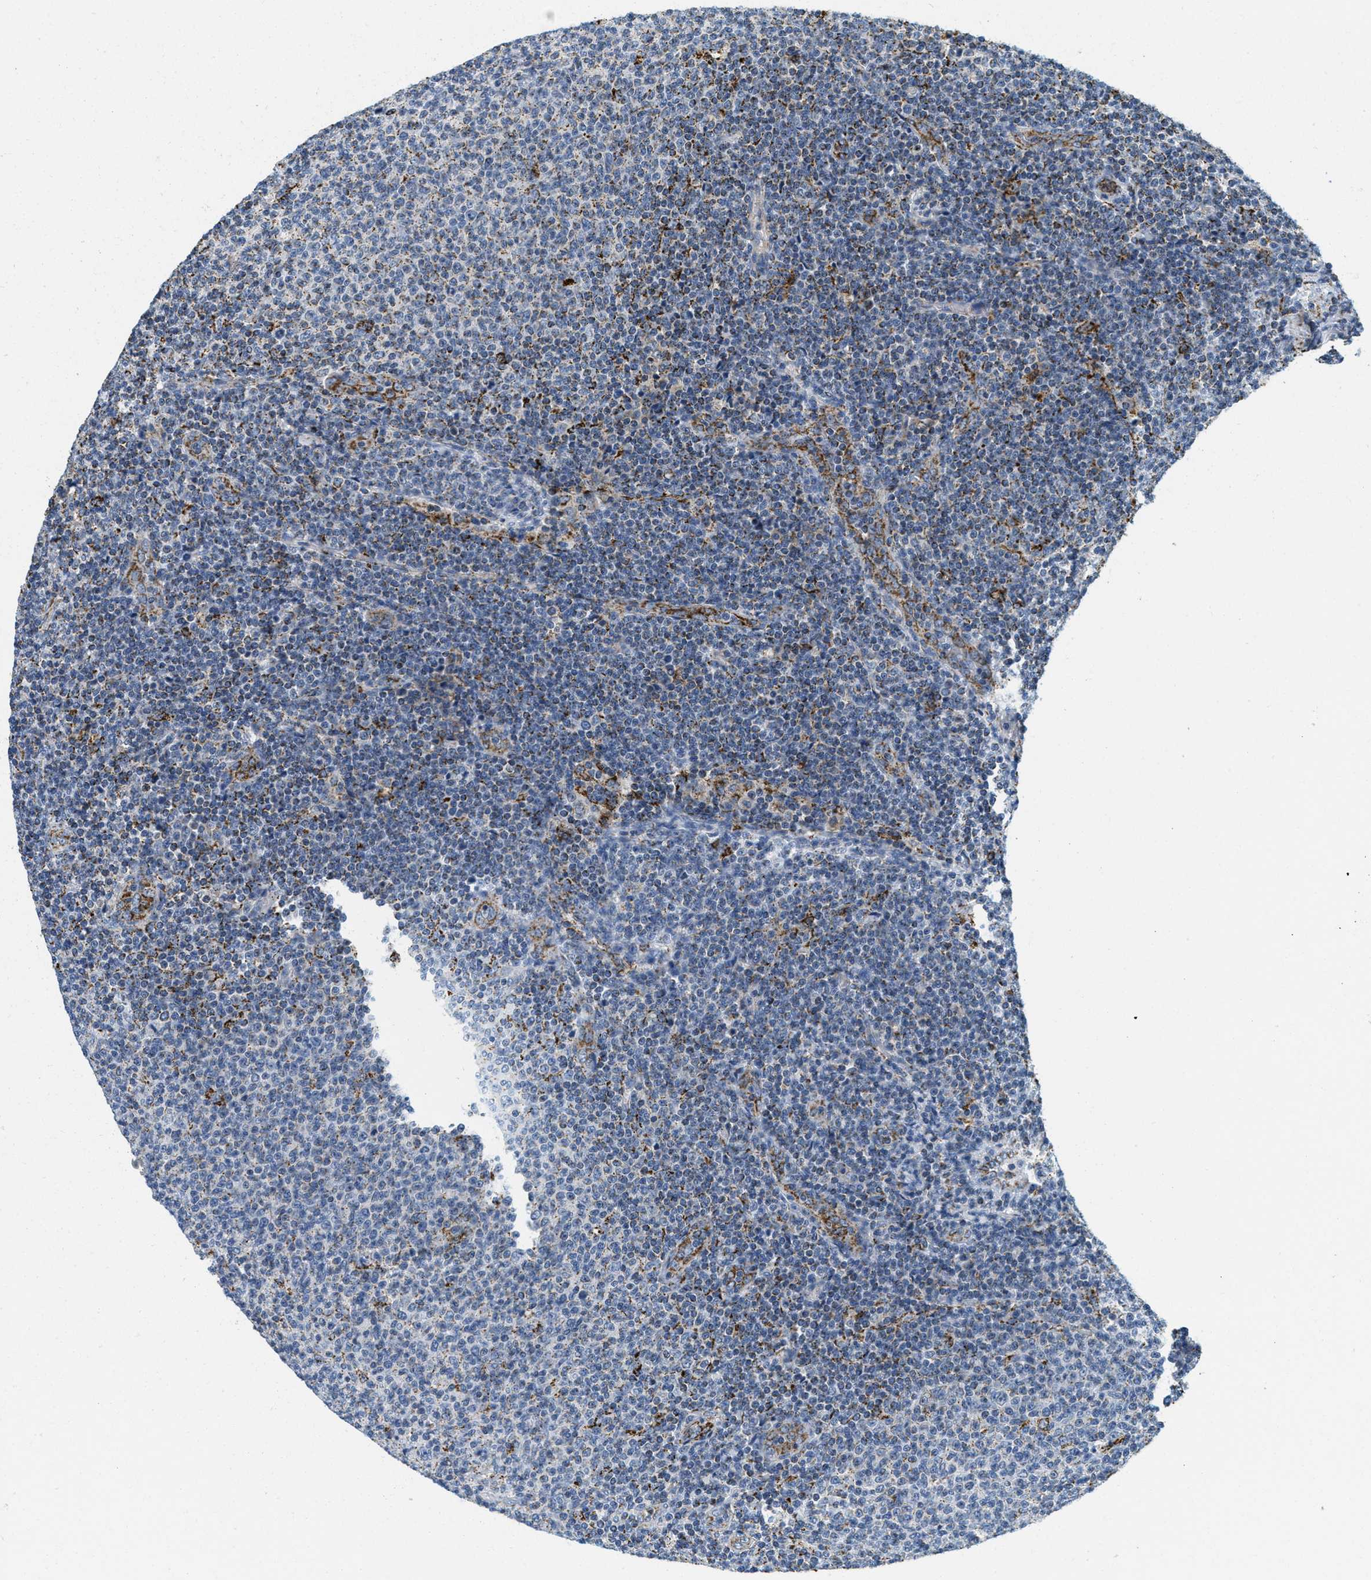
{"staining": {"intensity": "moderate", "quantity": "<25%", "location": "cytoplasmic/membranous"}, "tissue": "lymphoma", "cell_type": "Tumor cells", "image_type": "cancer", "snomed": [{"axis": "morphology", "description": "Malignant lymphoma, non-Hodgkin's type, Low grade"}, {"axis": "topography", "description": "Lymph node"}], "caption": "IHC of lymphoma demonstrates low levels of moderate cytoplasmic/membranous staining in about <25% of tumor cells.", "gene": "HLCS", "patient": {"sex": "male", "age": 66}}